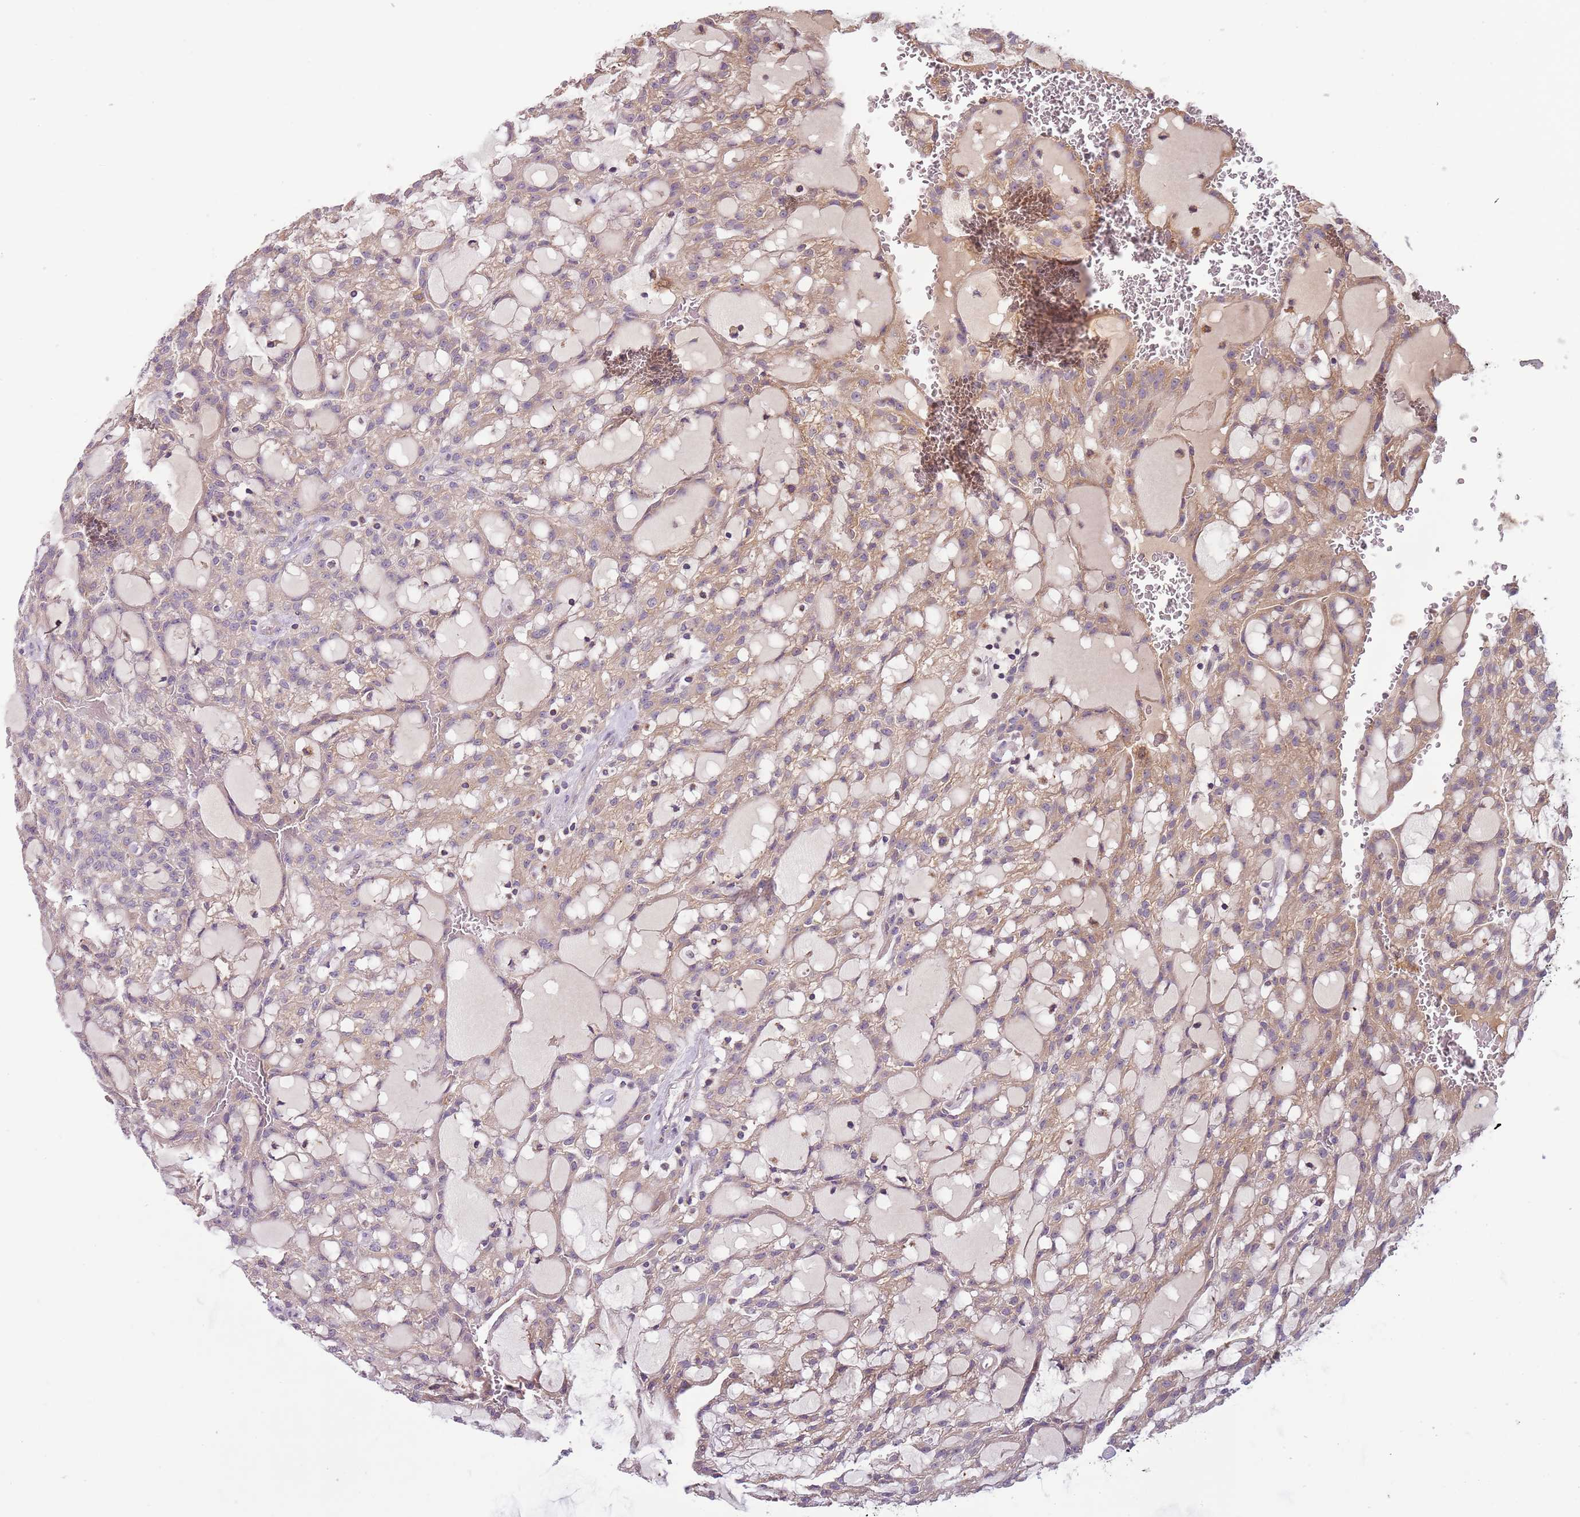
{"staining": {"intensity": "moderate", "quantity": "25%-75%", "location": "cytoplasmic/membranous"}, "tissue": "renal cancer", "cell_type": "Tumor cells", "image_type": "cancer", "snomed": [{"axis": "morphology", "description": "Adenocarcinoma, NOS"}, {"axis": "topography", "description": "Kidney"}], "caption": "Human renal cancer (adenocarcinoma) stained with a brown dye demonstrates moderate cytoplasmic/membranous positive expression in approximately 25%-75% of tumor cells.", "gene": "FECH", "patient": {"sex": "male", "age": 63}}